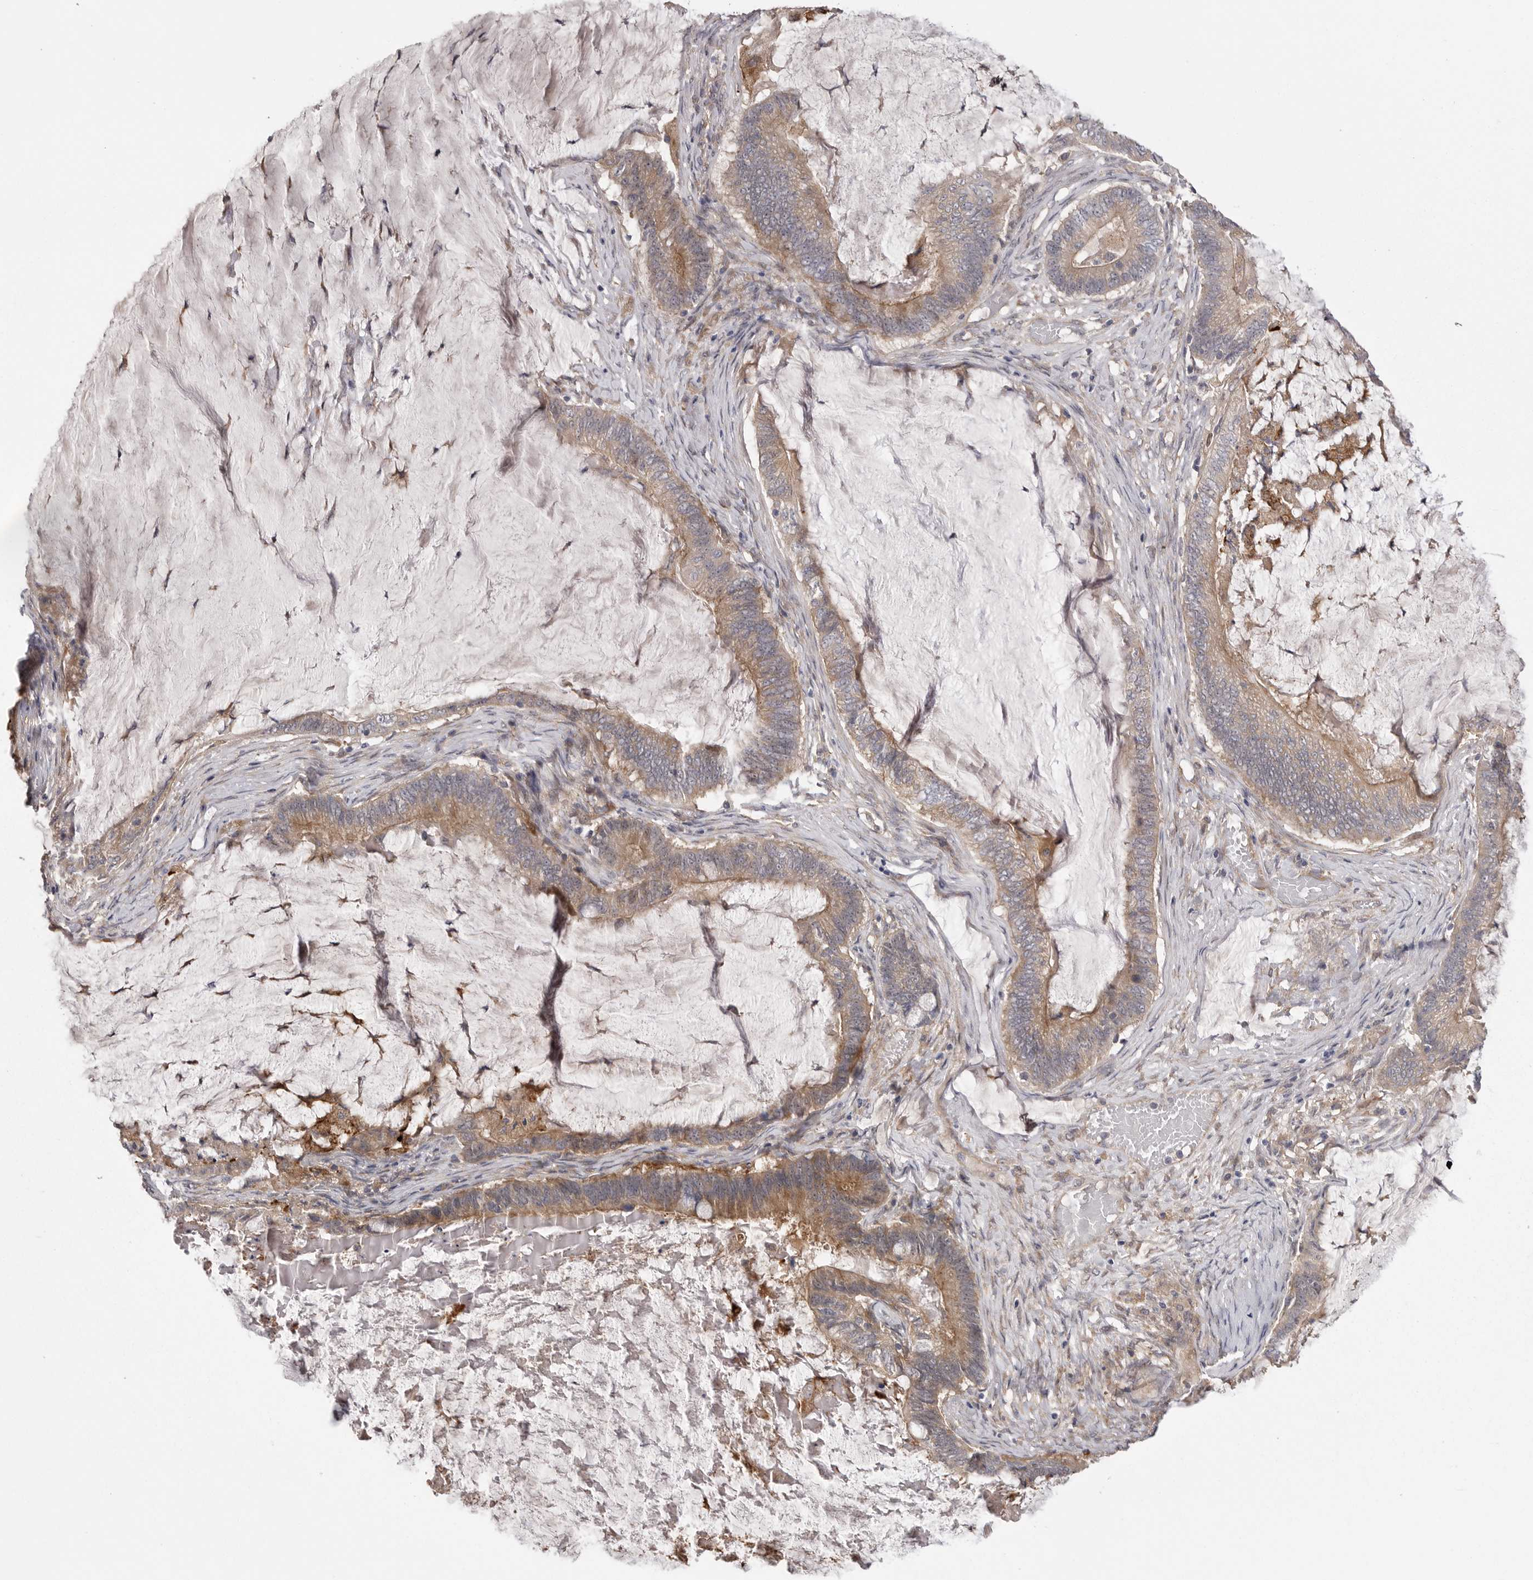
{"staining": {"intensity": "weak", "quantity": ">75%", "location": "cytoplasmic/membranous"}, "tissue": "ovarian cancer", "cell_type": "Tumor cells", "image_type": "cancer", "snomed": [{"axis": "morphology", "description": "Cystadenocarcinoma, mucinous, NOS"}, {"axis": "topography", "description": "Ovary"}], "caption": "DAB immunohistochemical staining of mucinous cystadenocarcinoma (ovarian) shows weak cytoplasmic/membranous protein staining in approximately >75% of tumor cells.", "gene": "OSBPL9", "patient": {"sex": "female", "age": 61}}